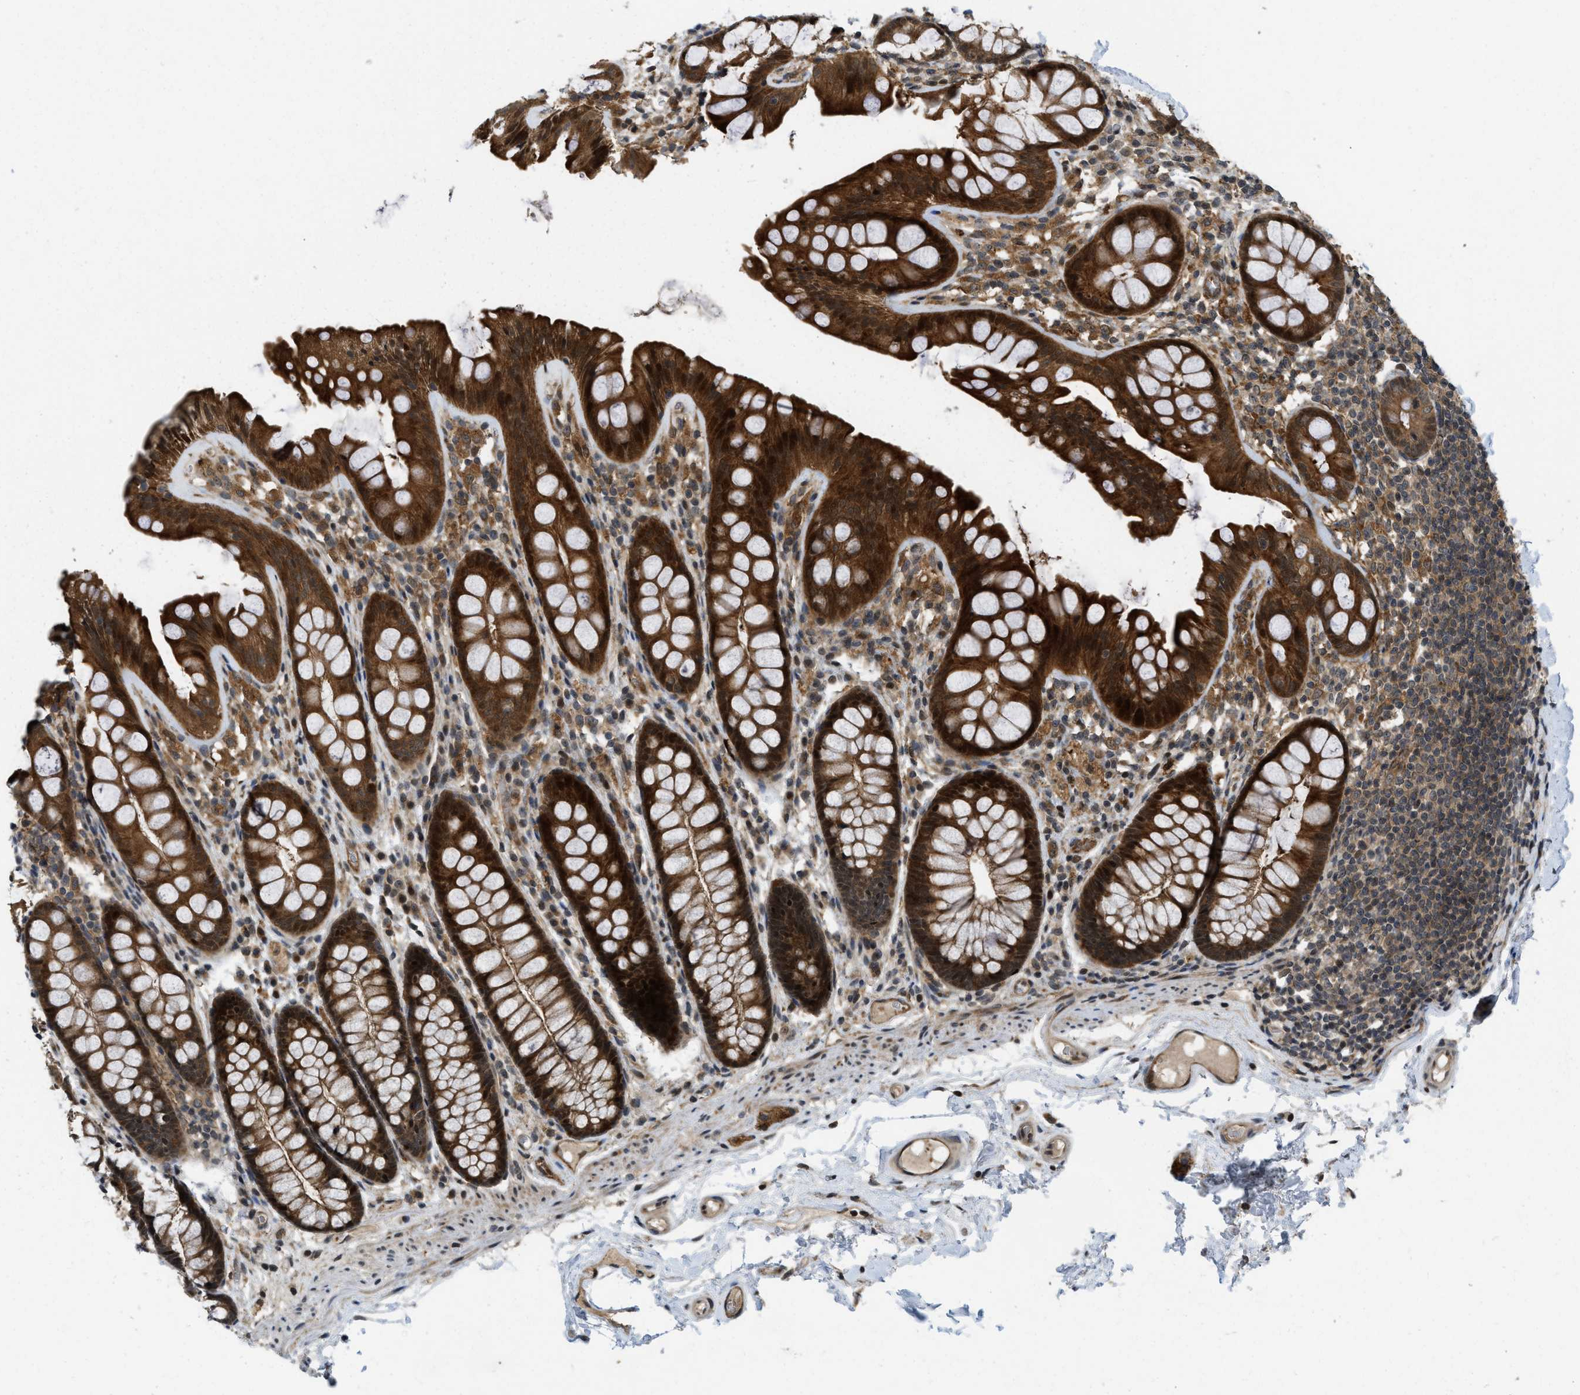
{"staining": {"intensity": "moderate", "quantity": ">75%", "location": "cytoplasmic/membranous"}, "tissue": "colon", "cell_type": "Endothelial cells", "image_type": "normal", "snomed": [{"axis": "morphology", "description": "Normal tissue, NOS"}, {"axis": "topography", "description": "Colon"}], "caption": "The photomicrograph exhibits staining of normal colon, revealing moderate cytoplasmic/membranous protein positivity (brown color) within endothelial cells. (DAB = brown stain, brightfield microscopy at high magnification).", "gene": "DNAJC28", "patient": {"sex": "female", "age": 56}}